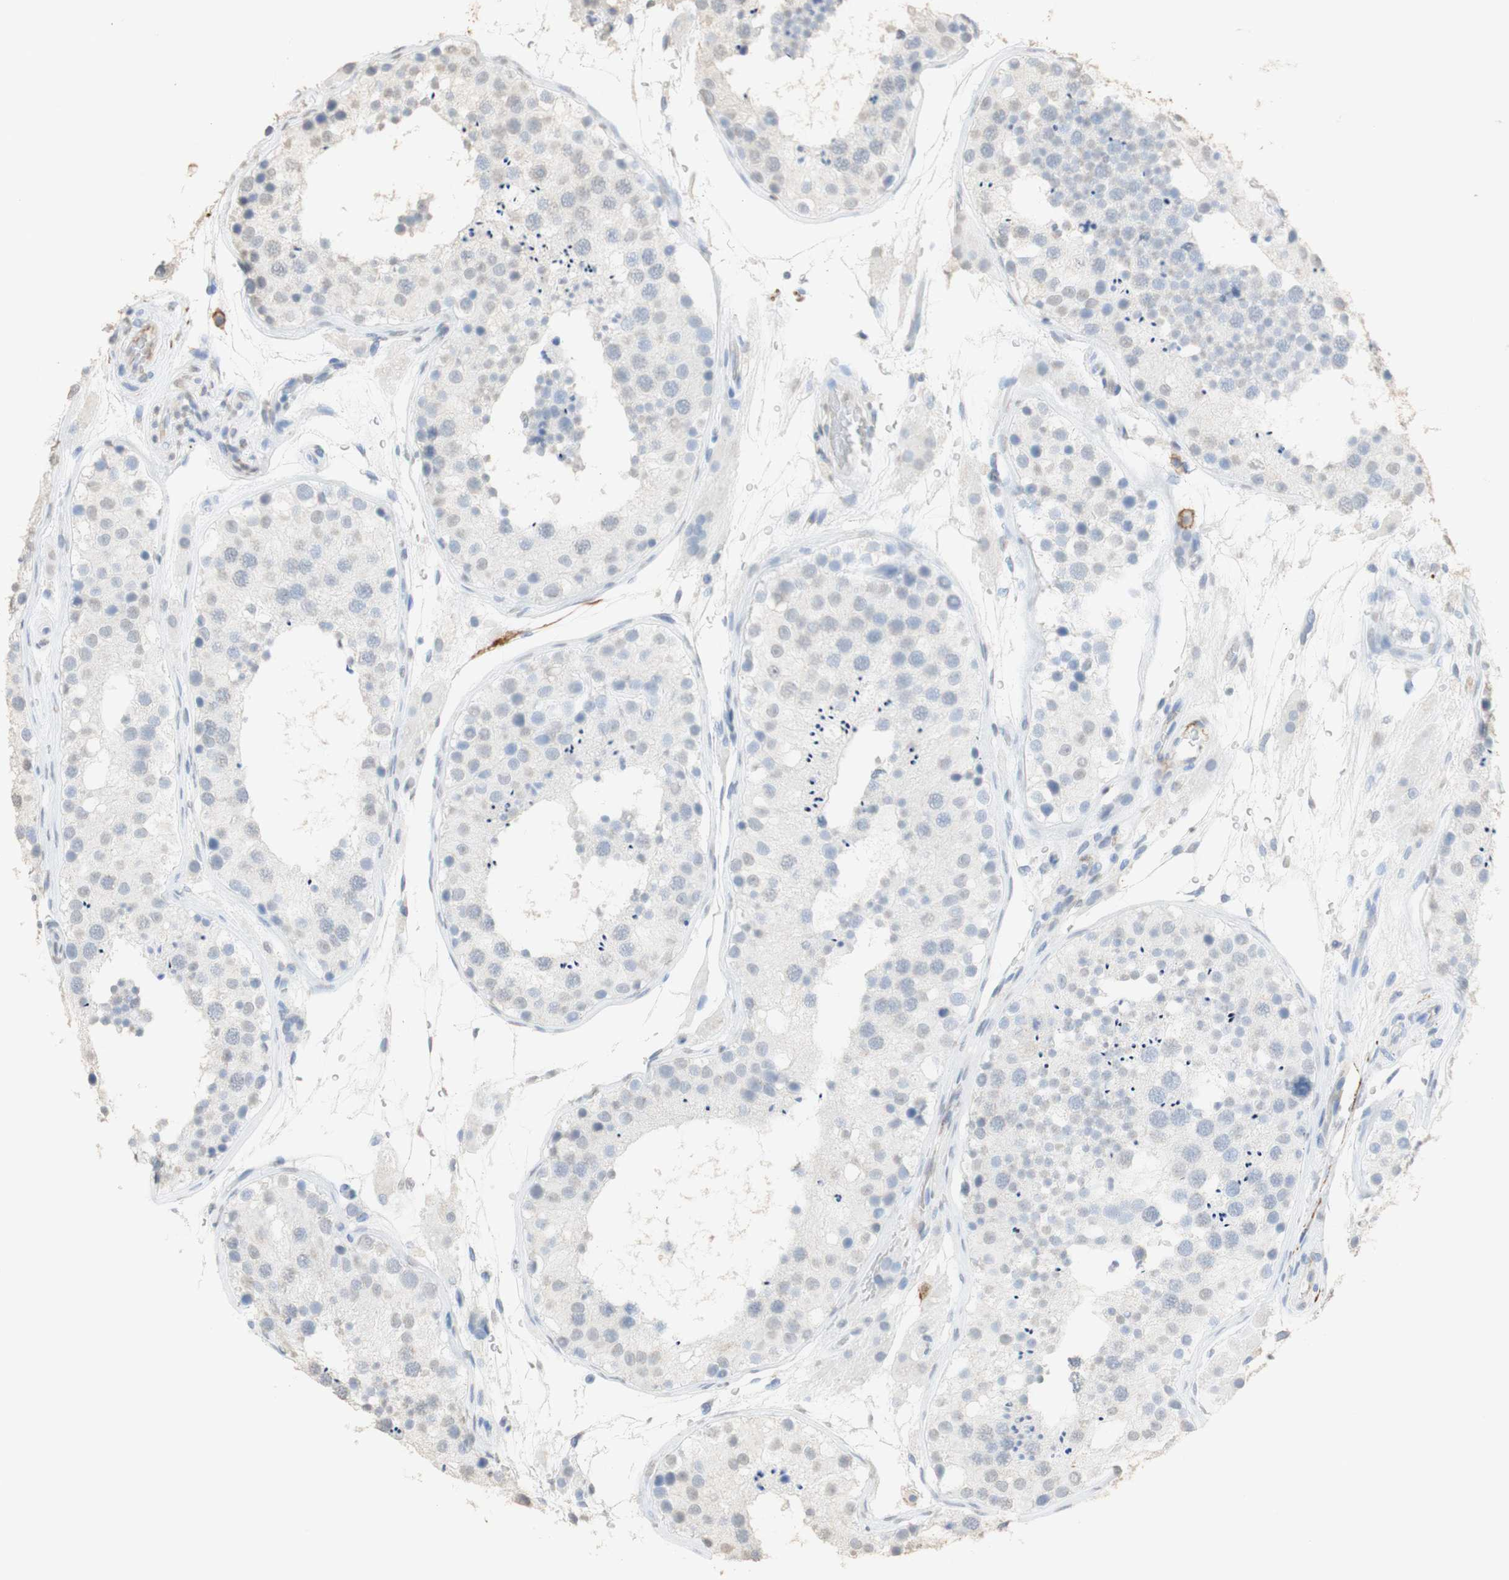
{"staining": {"intensity": "weak", "quantity": "<25%", "location": "cytoplasmic/membranous,nuclear"}, "tissue": "testis", "cell_type": "Cells in seminiferous ducts", "image_type": "normal", "snomed": [{"axis": "morphology", "description": "Normal tissue, NOS"}, {"axis": "topography", "description": "Testis"}], "caption": "The image reveals no significant staining in cells in seminiferous ducts of testis. (DAB immunohistochemistry (IHC) with hematoxylin counter stain).", "gene": "L1CAM", "patient": {"sex": "male", "age": 26}}